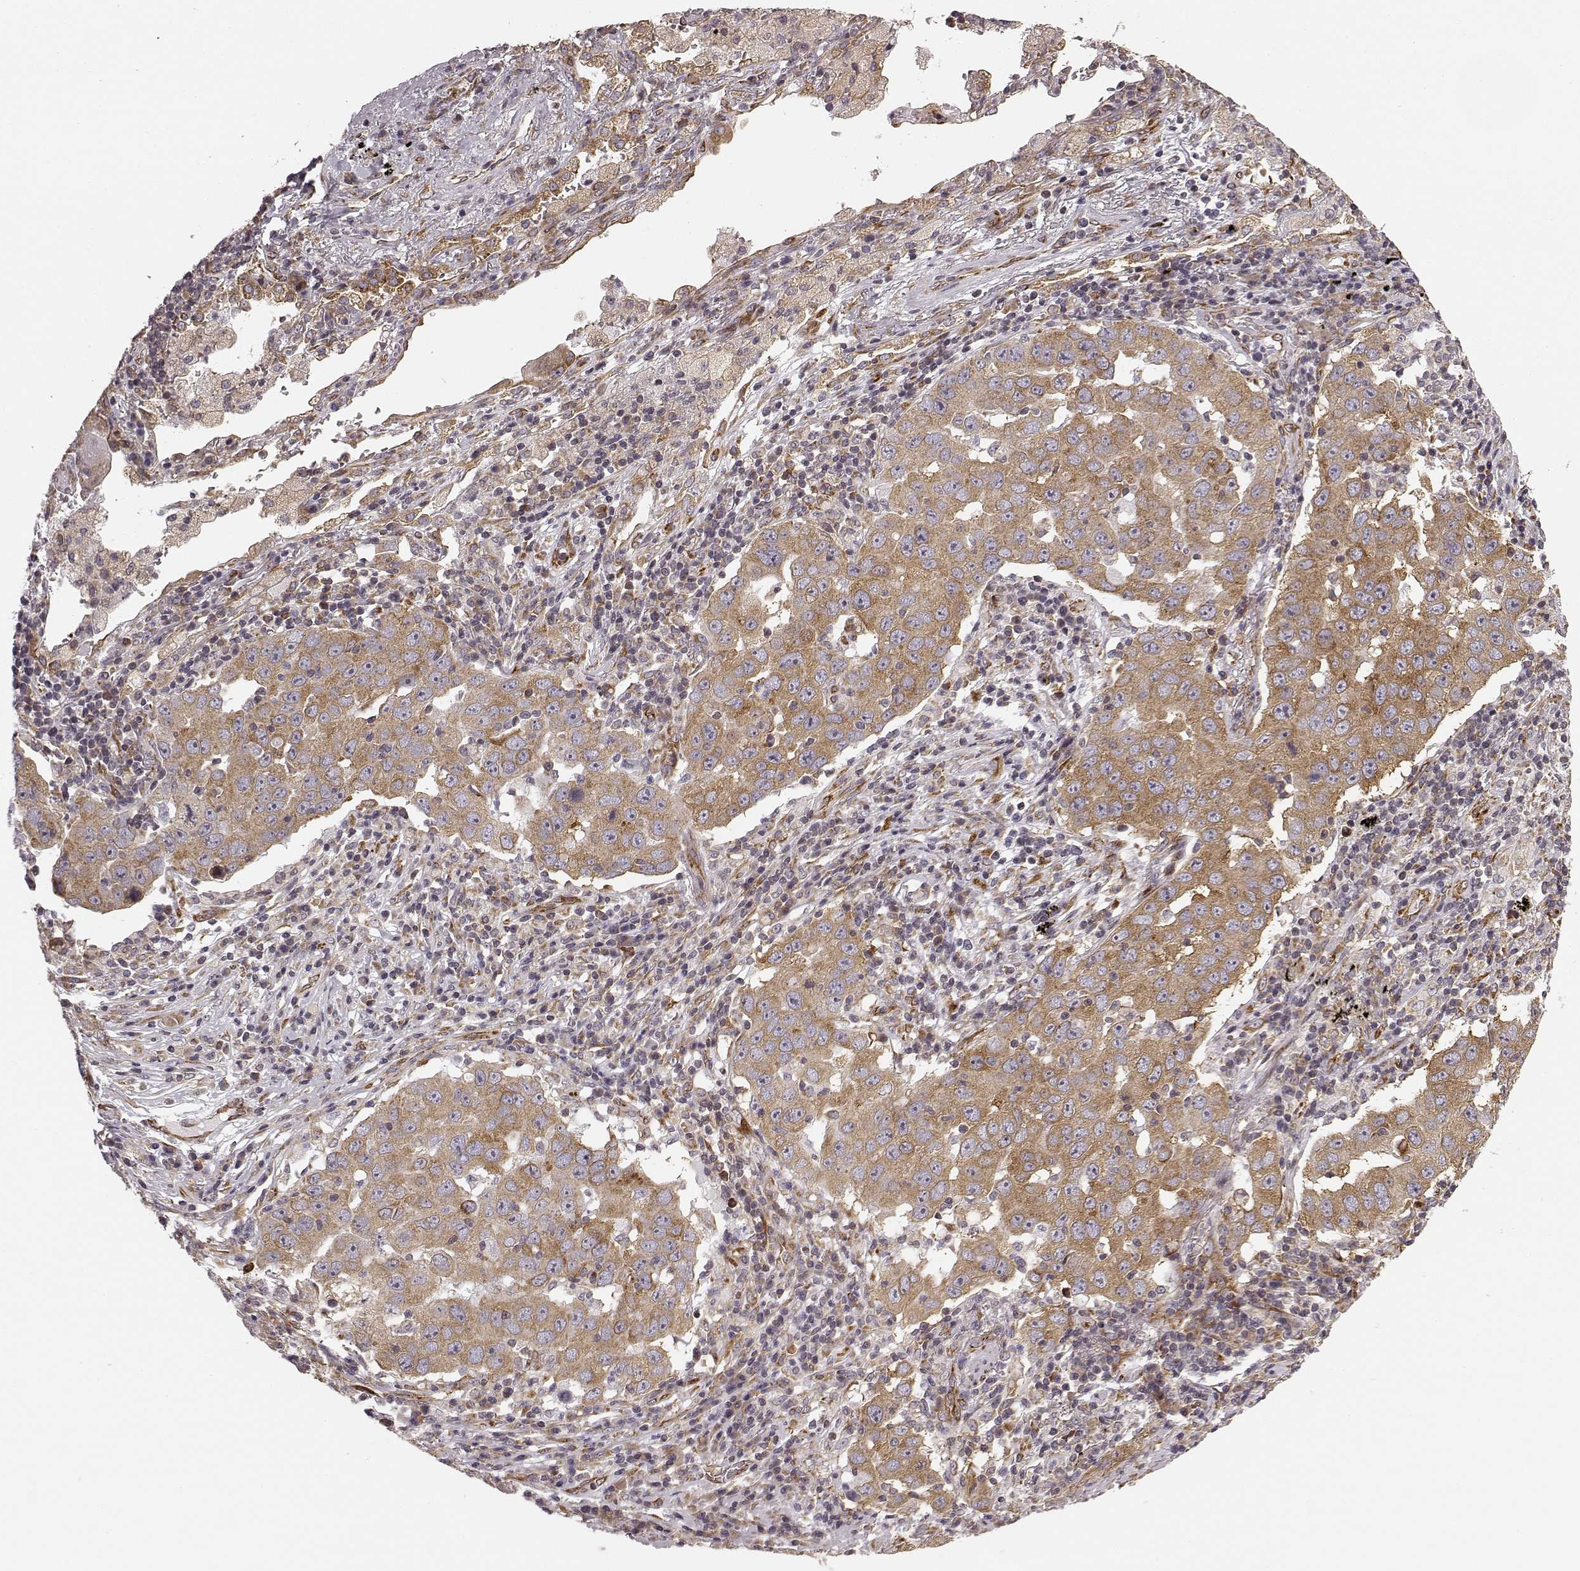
{"staining": {"intensity": "moderate", "quantity": ">75%", "location": "cytoplasmic/membranous"}, "tissue": "lung cancer", "cell_type": "Tumor cells", "image_type": "cancer", "snomed": [{"axis": "morphology", "description": "Adenocarcinoma, NOS"}, {"axis": "topography", "description": "Lung"}], "caption": "This image exhibits immunohistochemistry (IHC) staining of human adenocarcinoma (lung), with medium moderate cytoplasmic/membranous expression in about >75% of tumor cells.", "gene": "TMEM14A", "patient": {"sex": "male", "age": 73}}